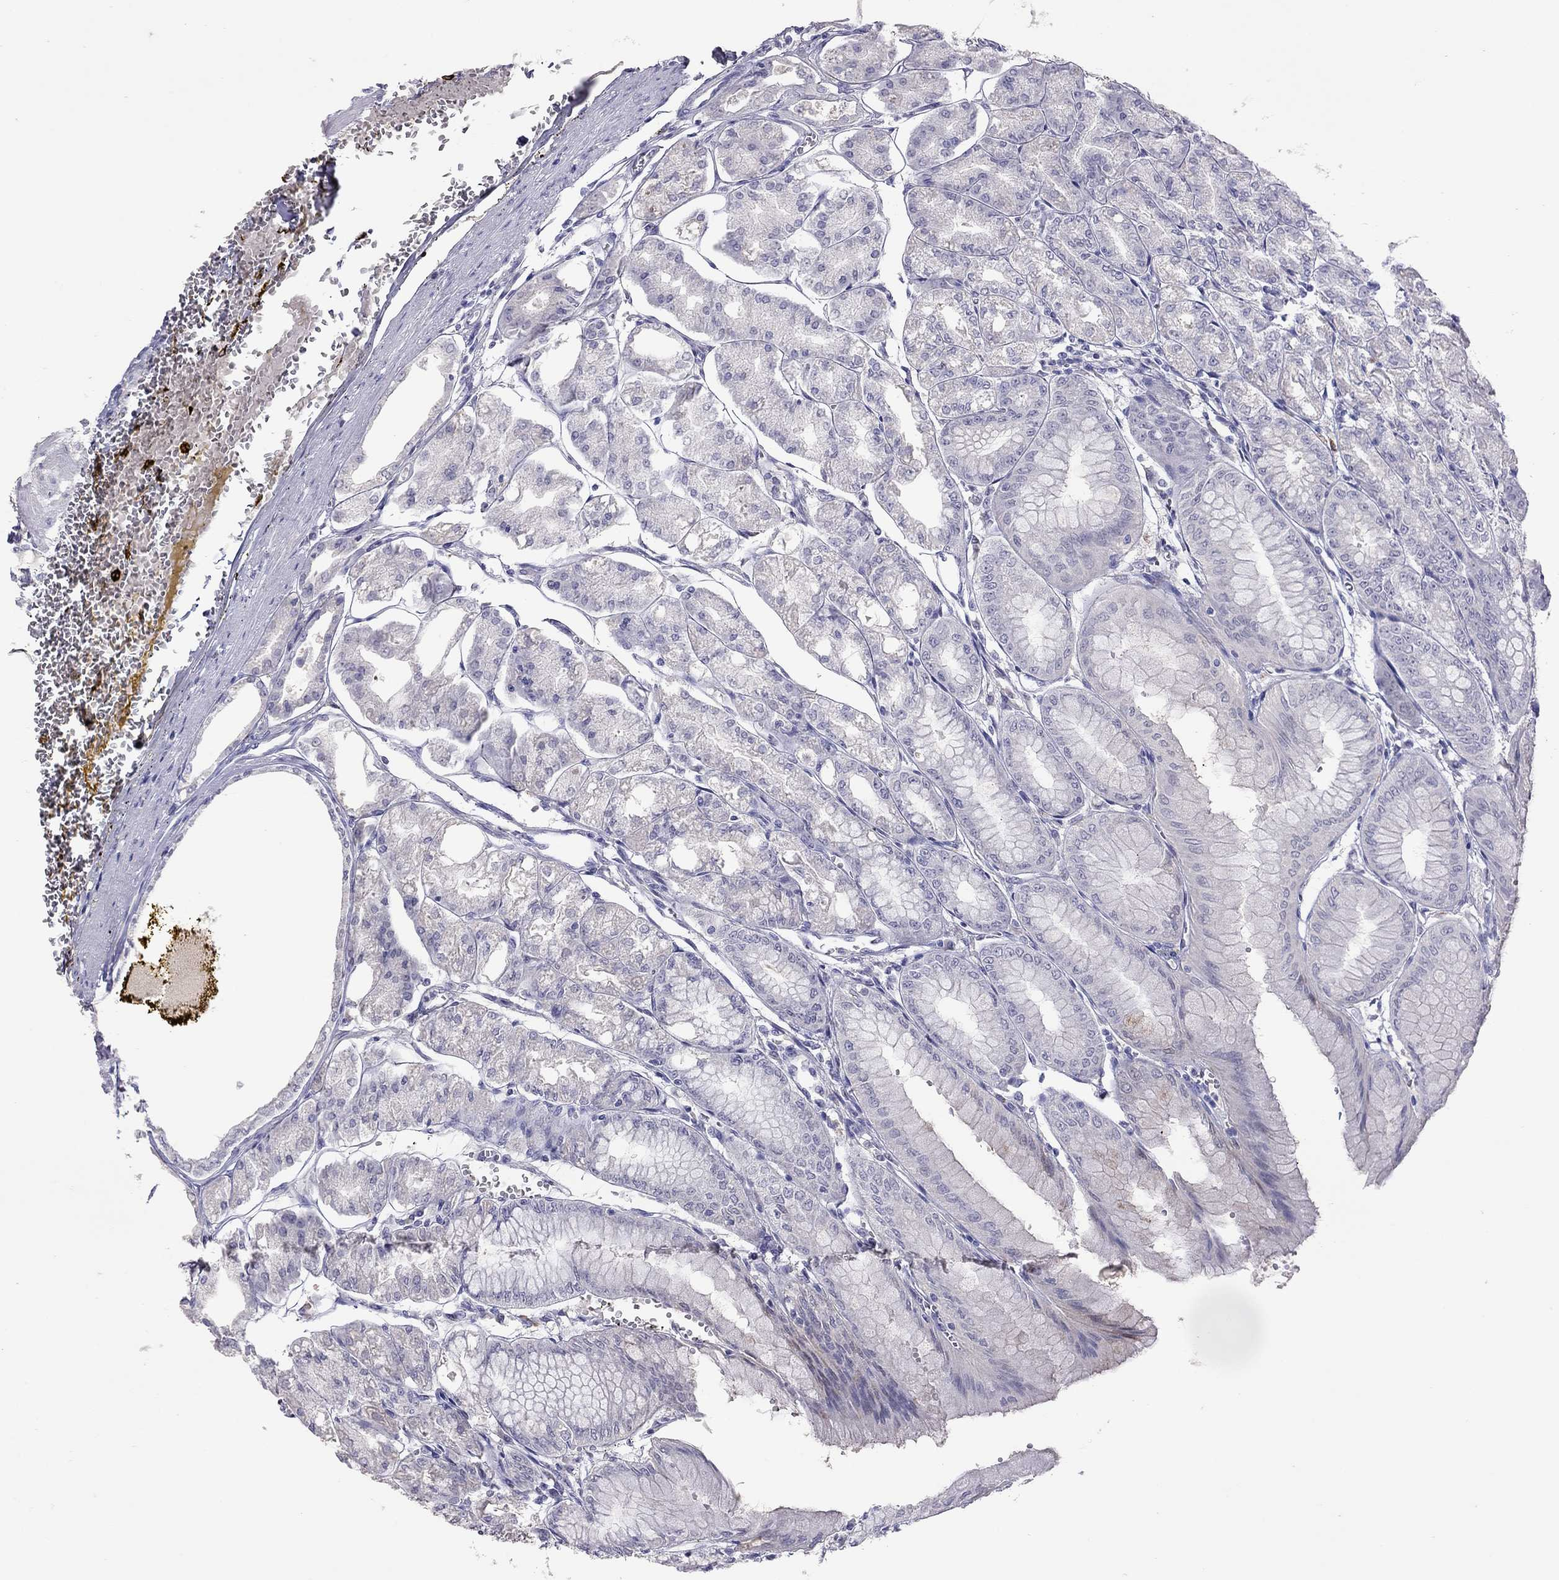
{"staining": {"intensity": "negative", "quantity": "none", "location": "none"}, "tissue": "stomach", "cell_type": "Glandular cells", "image_type": "normal", "snomed": [{"axis": "morphology", "description": "Normal tissue, NOS"}, {"axis": "topography", "description": "Stomach, lower"}], "caption": "Glandular cells show no significant protein expression in normal stomach. (Stains: DAB immunohistochemistry with hematoxylin counter stain, Microscopy: brightfield microscopy at high magnification).", "gene": "SLAMF1", "patient": {"sex": "male", "age": 71}}